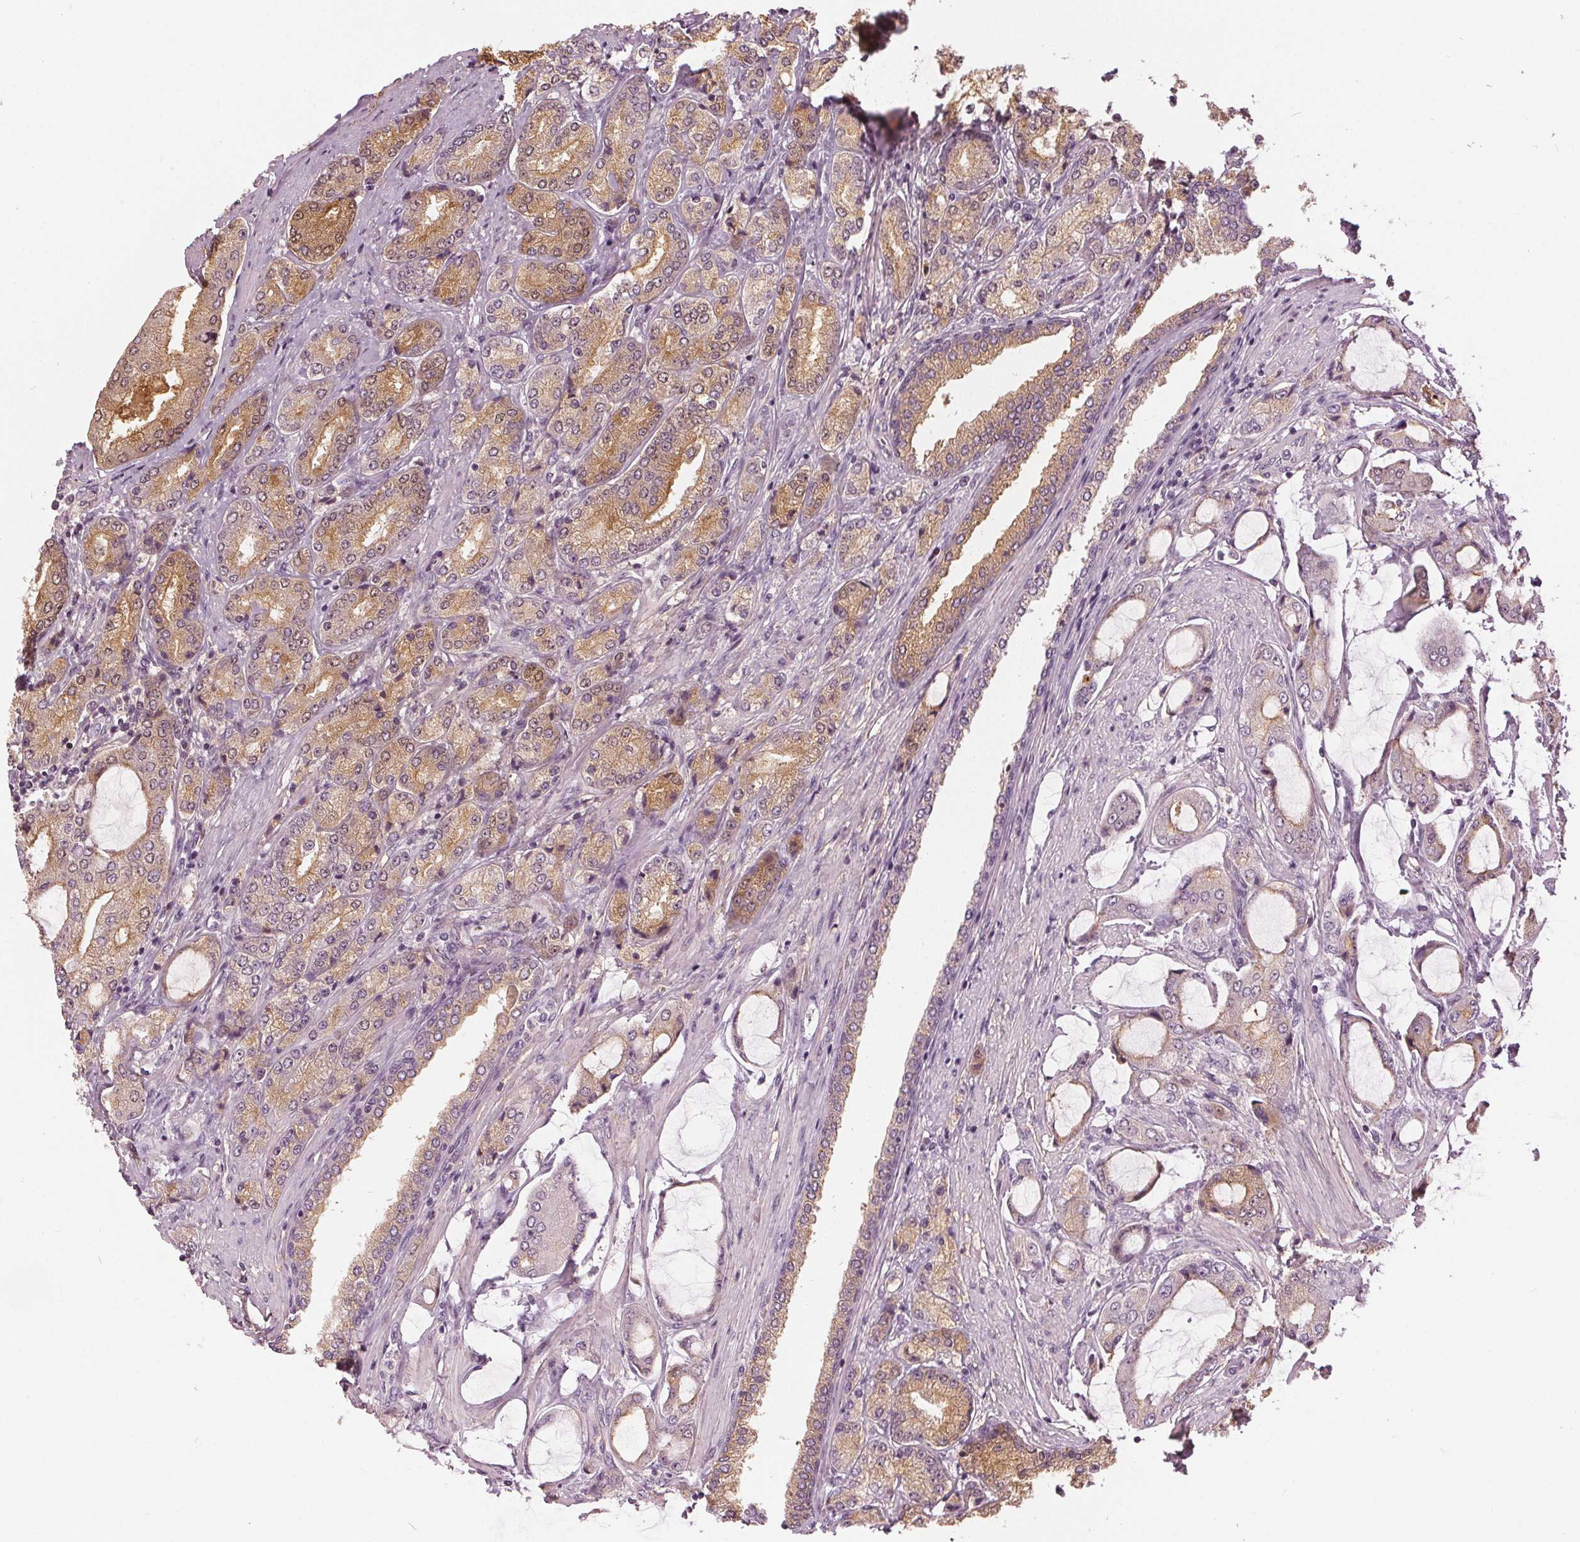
{"staining": {"intensity": "moderate", "quantity": "25%-75%", "location": "cytoplasmic/membranous"}, "tissue": "prostate cancer", "cell_type": "Tumor cells", "image_type": "cancer", "snomed": [{"axis": "morphology", "description": "Adenocarcinoma, NOS"}, {"axis": "topography", "description": "Prostate"}], "caption": "Approximately 25%-75% of tumor cells in prostate adenocarcinoma reveal moderate cytoplasmic/membranous protein expression as visualized by brown immunohistochemical staining.", "gene": "KLK13", "patient": {"sex": "male", "age": 63}}